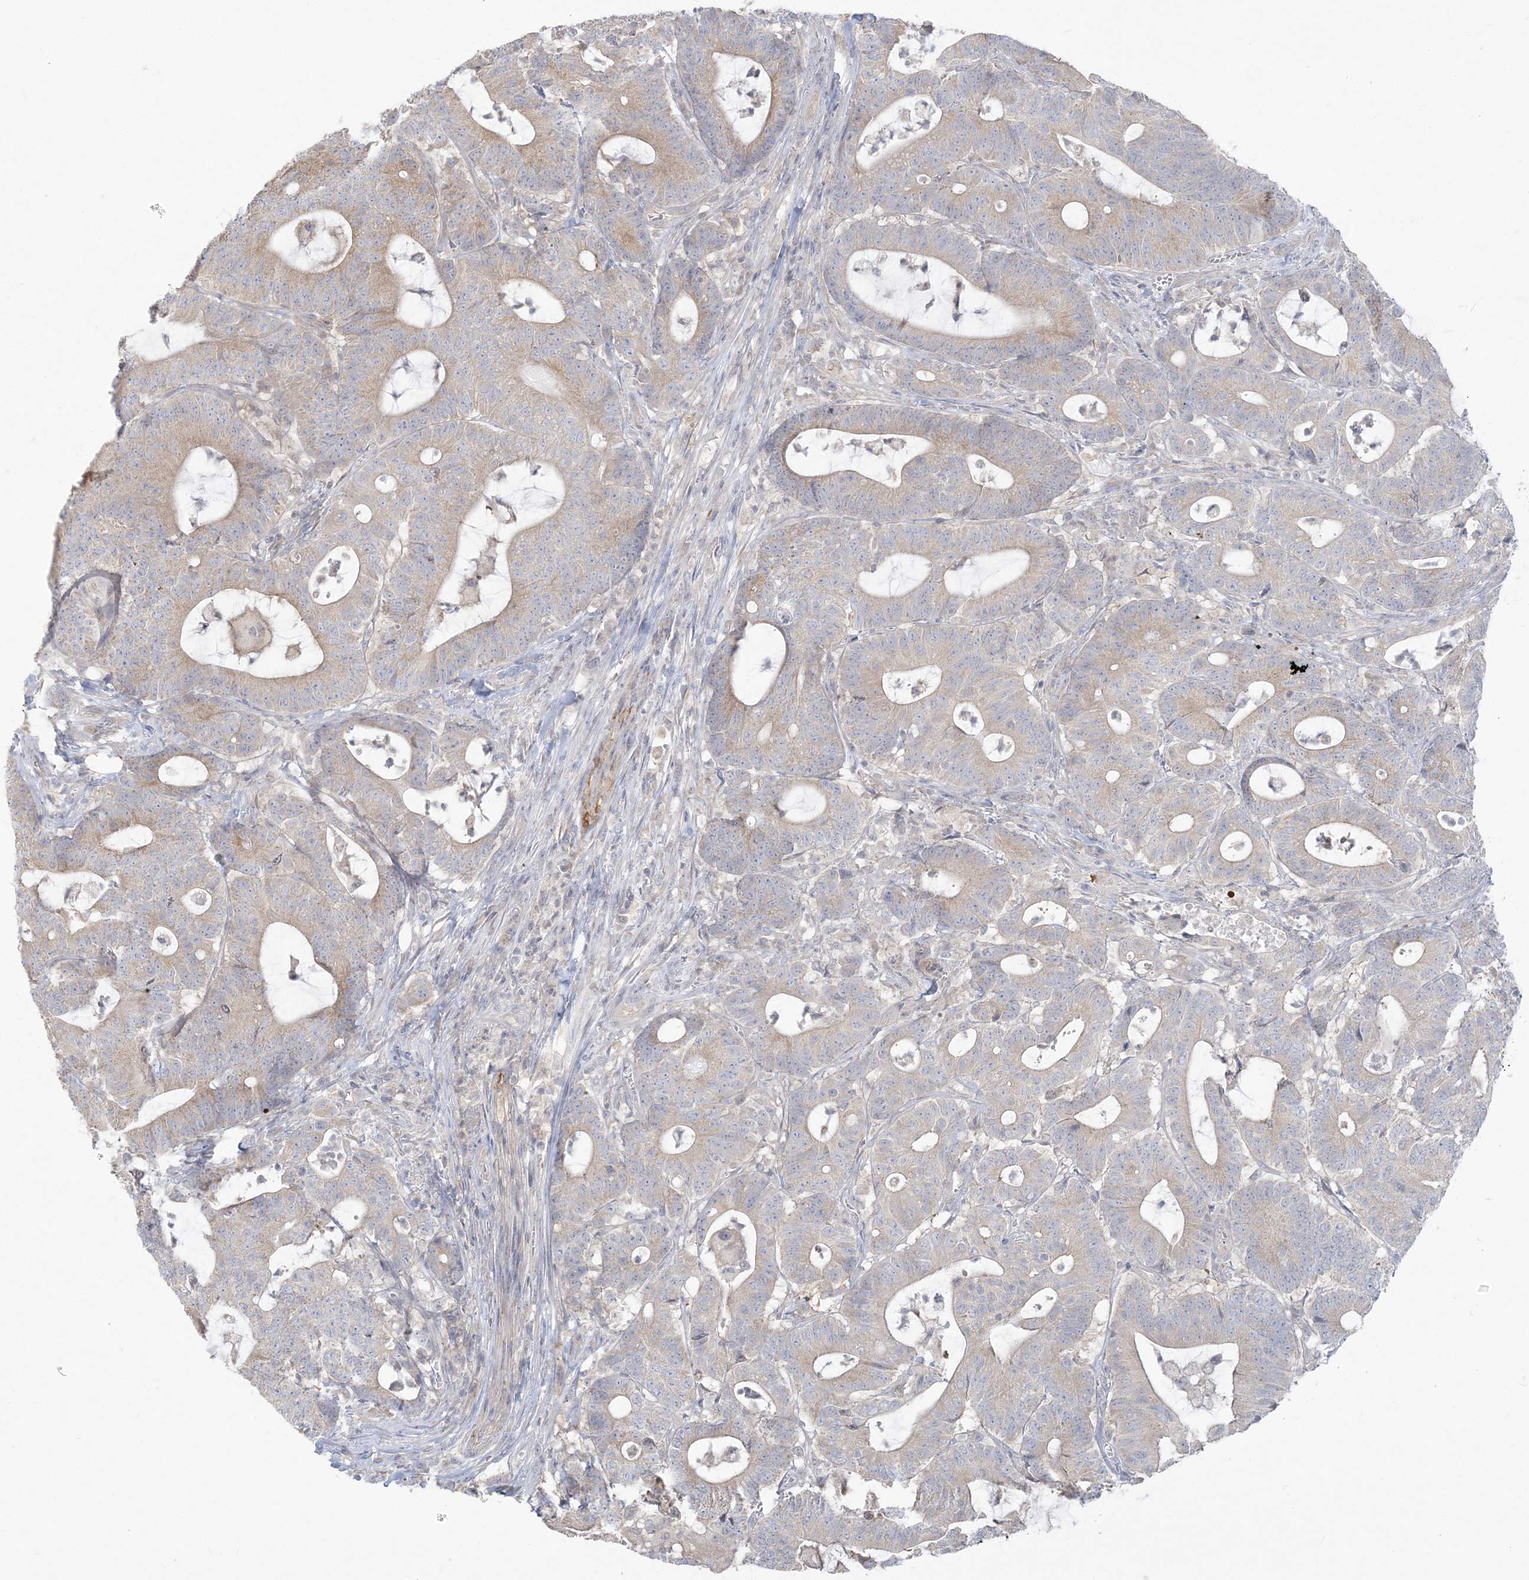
{"staining": {"intensity": "weak", "quantity": "25%-75%", "location": "cytoplasmic/membranous"}, "tissue": "colorectal cancer", "cell_type": "Tumor cells", "image_type": "cancer", "snomed": [{"axis": "morphology", "description": "Adenocarcinoma, NOS"}, {"axis": "topography", "description": "Colon"}], "caption": "Colorectal adenocarcinoma stained for a protein exhibits weak cytoplasmic/membranous positivity in tumor cells.", "gene": "ZC3H6", "patient": {"sex": "female", "age": 84}}